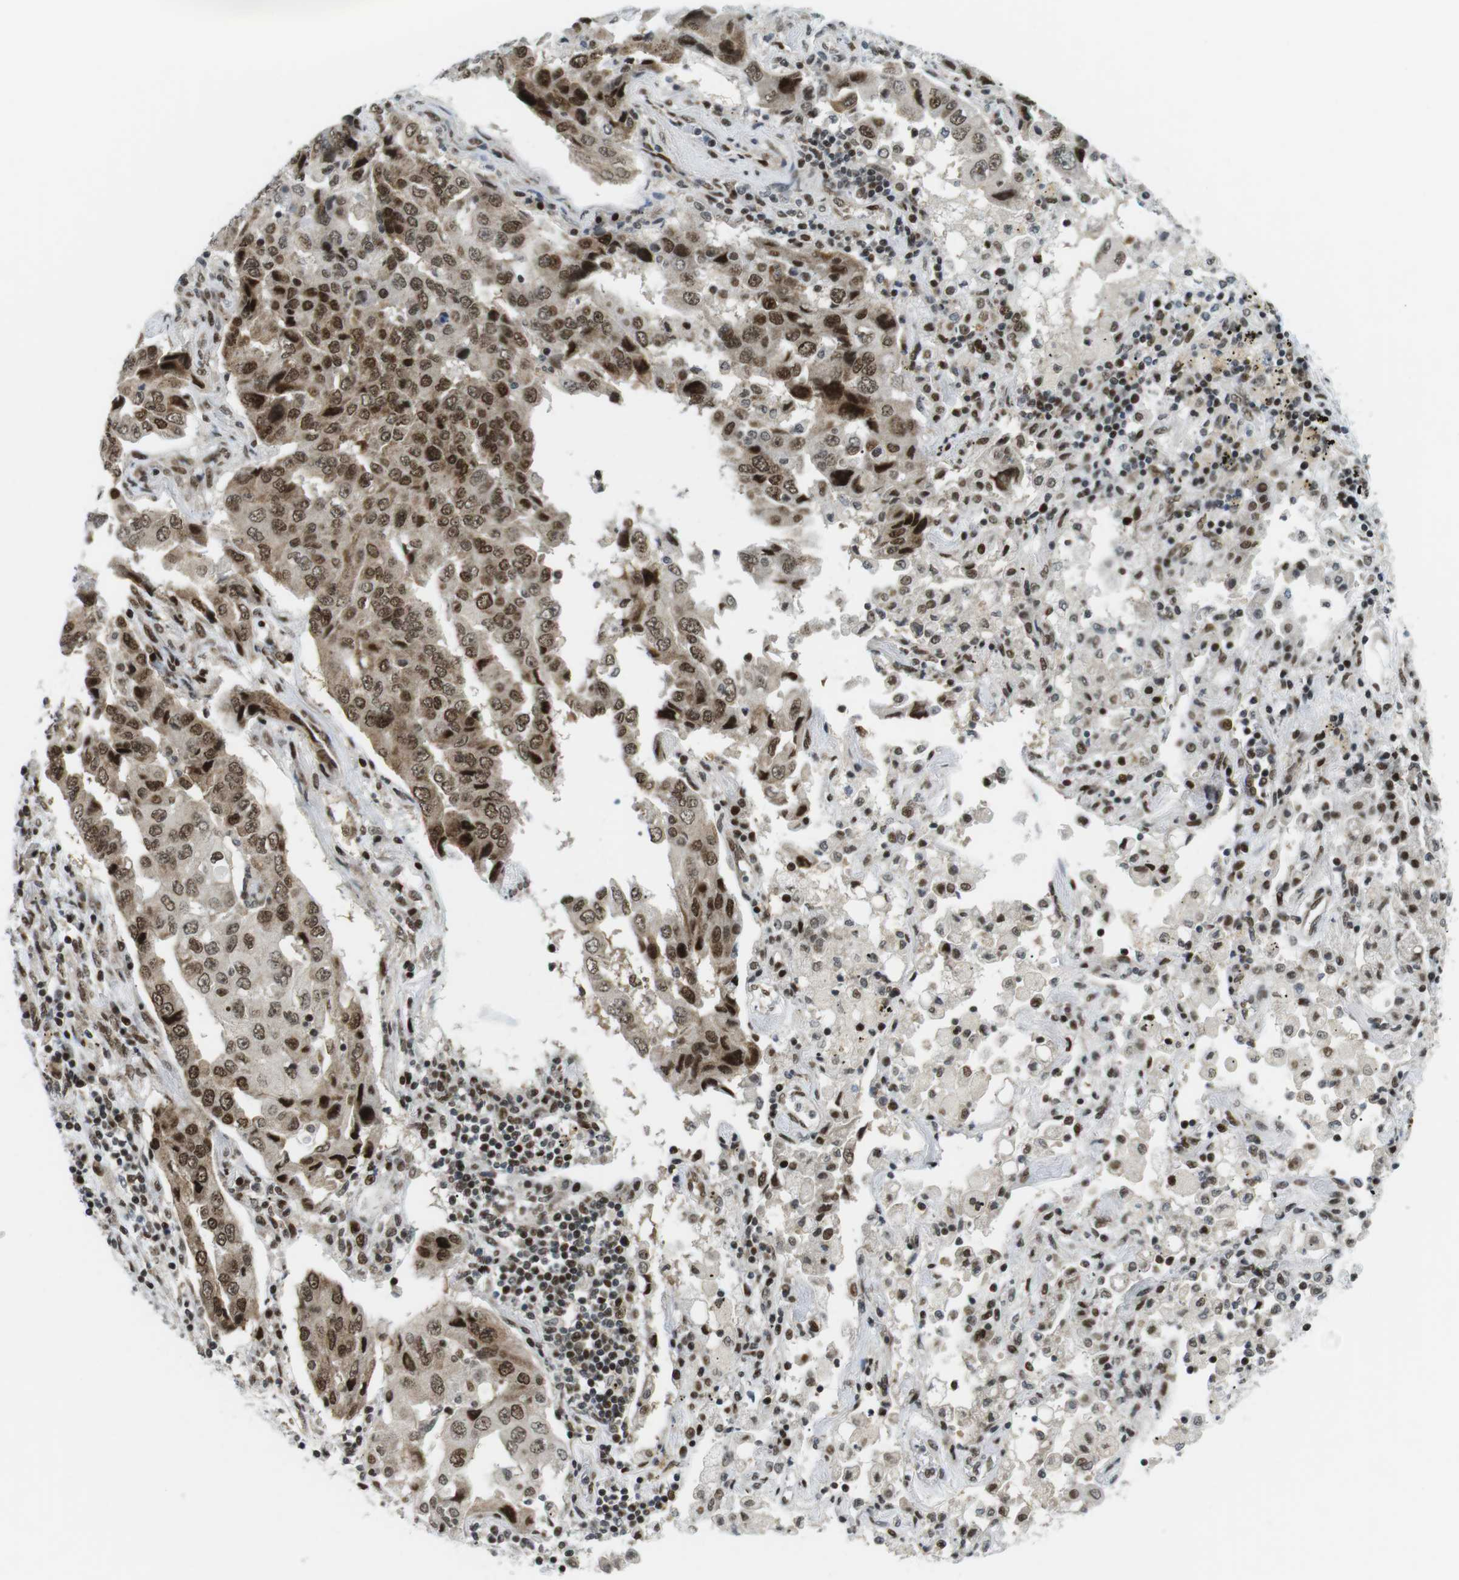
{"staining": {"intensity": "moderate", "quantity": ">75%", "location": "cytoplasmic/membranous,nuclear"}, "tissue": "lung cancer", "cell_type": "Tumor cells", "image_type": "cancer", "snomed": [{"axis": "morphology", "description": "Adenocarcinoma, NOS"}, {"axis": "topography", "description": "Lung"}], "caption": "Moderate cytoplasmic/membranous and nuclear positivity is identified in approximately >75% of tumor cells in adenocarcinoma (lung).", "gene": "CDC27", "patient": {"sex": "female", "age": 65}}